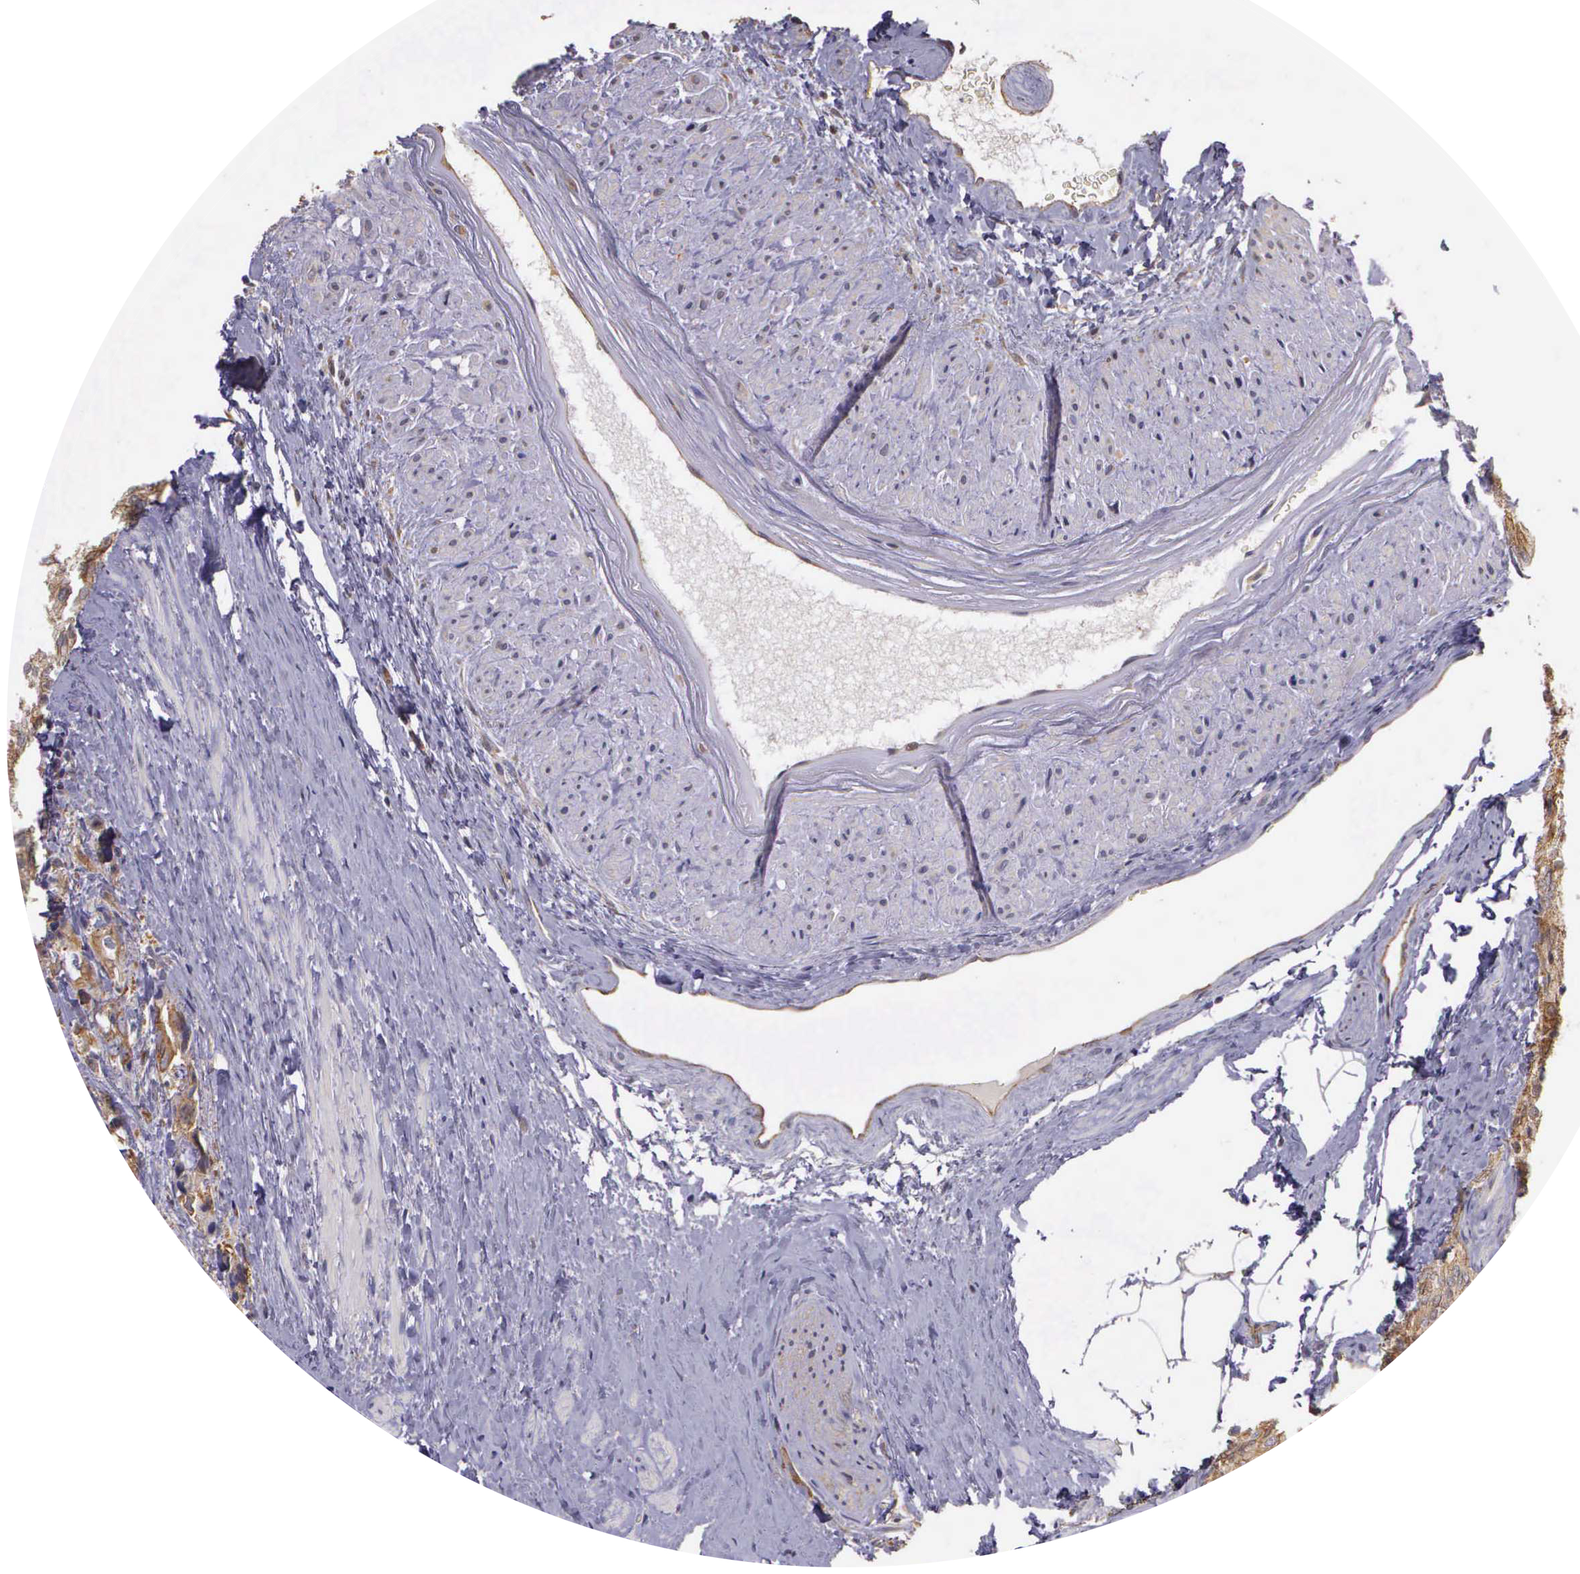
{"staining": {"intensity": "strong", "quantity": ">75%", "location": "cytoplasmic/membranous"}, "tissue": "prostate cancer", "cell_type": "Tumor cells", "image_type": "cancer", "snomed": [{"axis": "morphology", "description": "Adenocarcinoma, Medium grade"}, {"axis": "topography", "description": "Prostate"}], "caption": "Prostate cancer tissue demonstrates strong cytoplasmic/membranous staining in approximately >75% of tumor cells, visualized by immunohistochemistry.", "gene": "EIF5", "patient": {"sex": "male", "age": 53}}